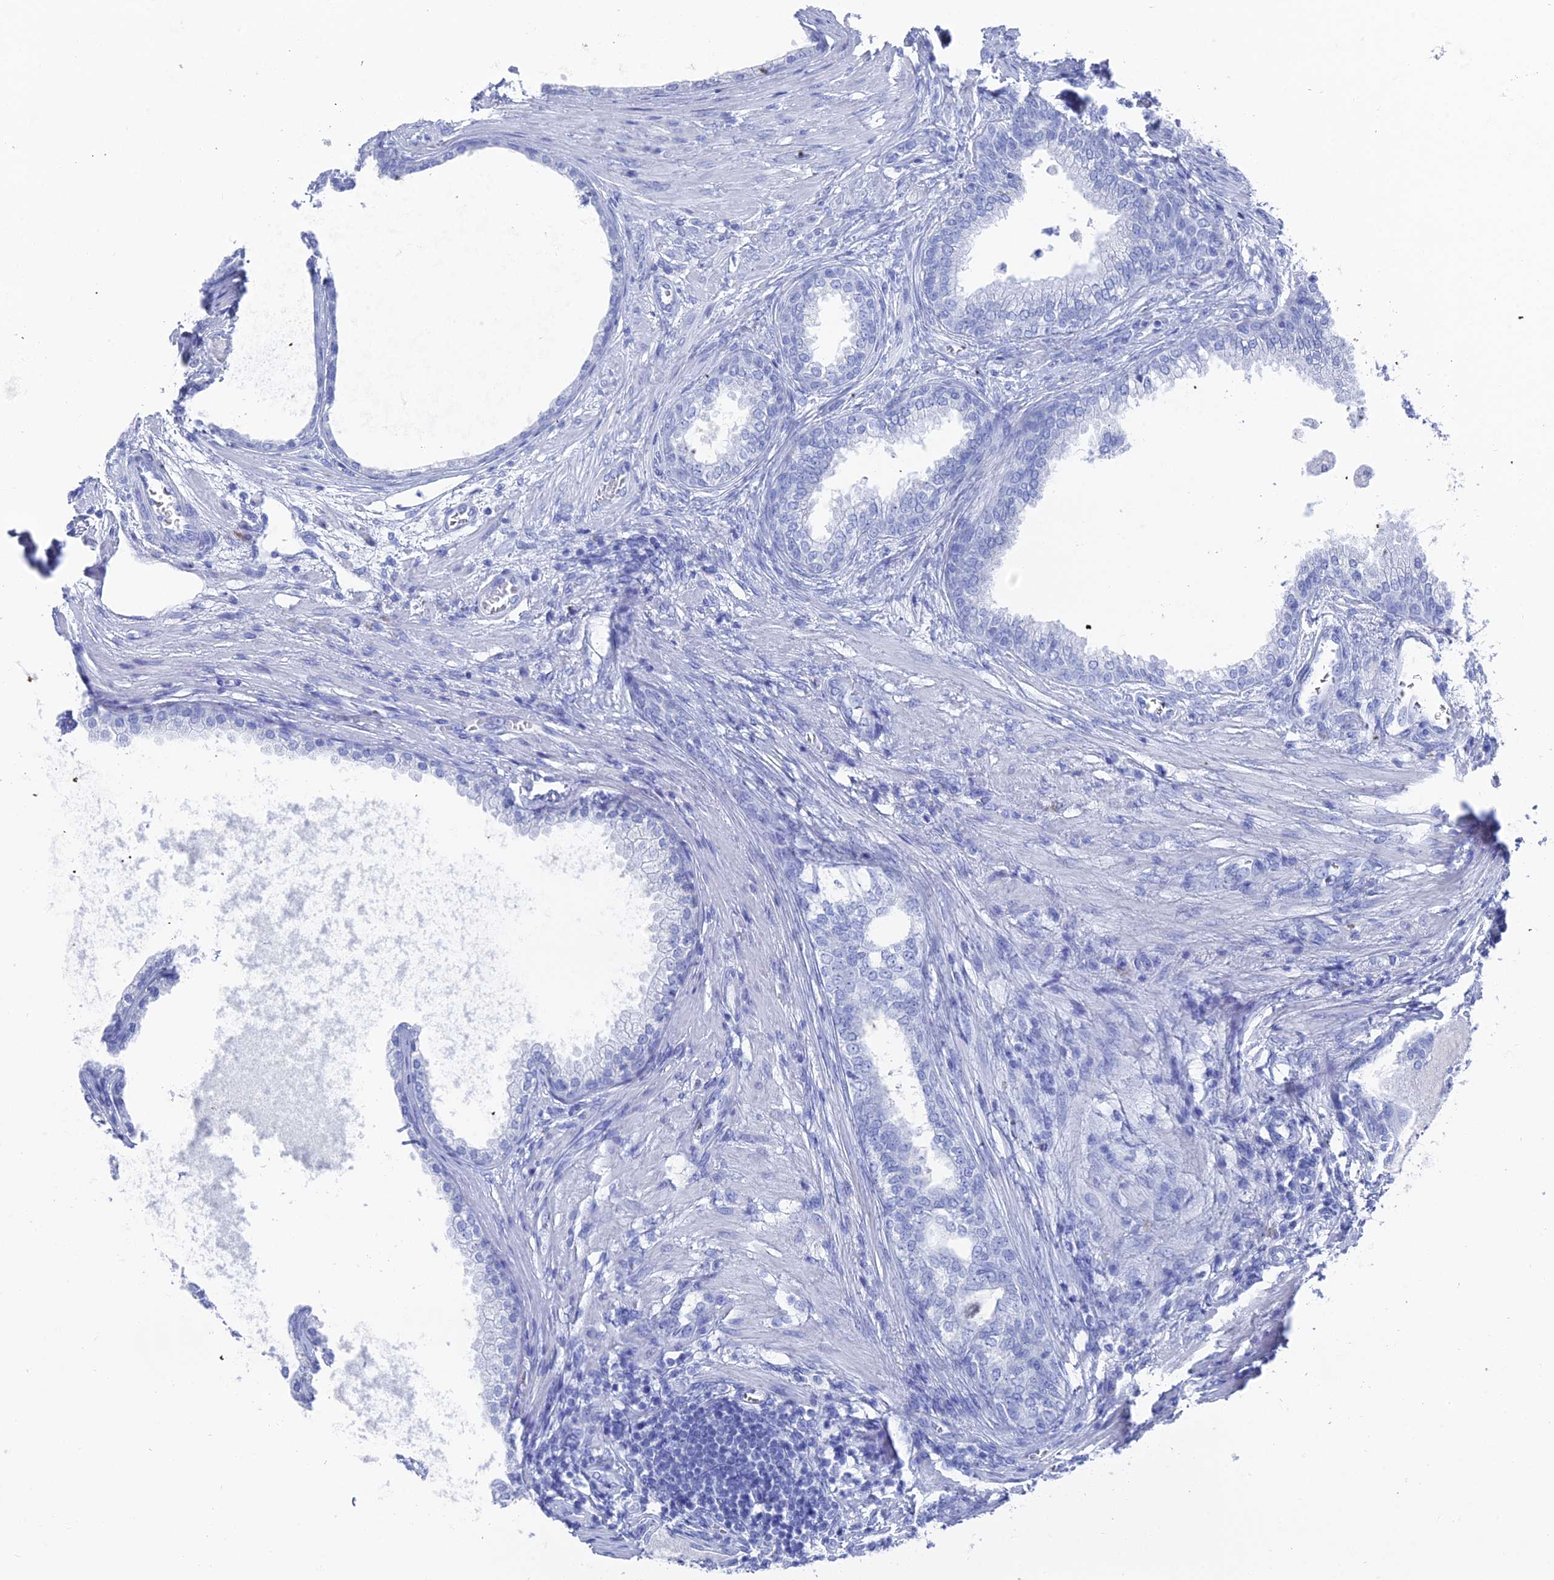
{"staining": {"intensity": "negative", "quantity": "none", "location": "none"}, "tissue": "prostate", "cell_type": "Glandular cells", "image_type": "normal", "snomed": [{"axis": "morphology", "description": "Normal tissue, NOS"}, {"axis": "topography", "description": "Prostate"}], "caption": "The micrograph demonstrates no staining of glandular cells in unremarkable prostate.", "gene": "ENPP3", "patient": {"sex": "male", "age": 76}}